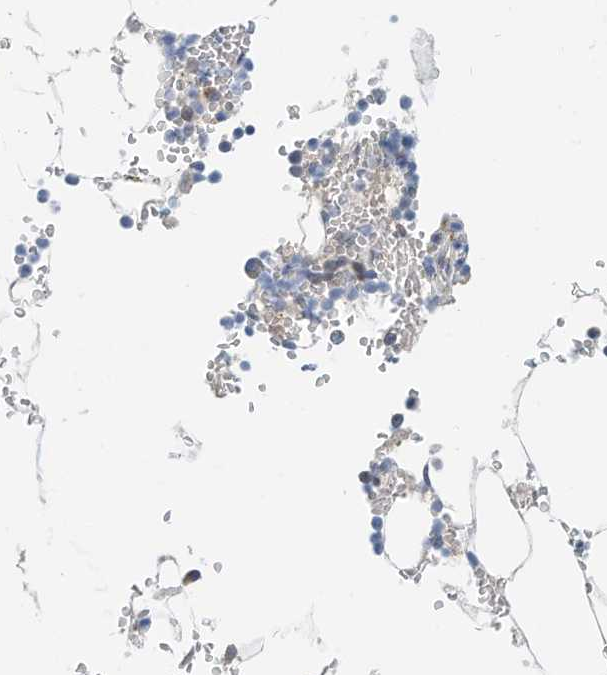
{"staining": {"intensity": "negative", "quantity": "none", "location": "none"}, "tissue": "bone marrow", "cell_type": "Hematopoietic cells", "image_type": "normal", "snomed": [{"axis": "morphology", "description": "Normal tissue, NOS"}, {"axis": "topography", "description": "Bone marrow"}], "caption": "High power microscopy image of an IHC photomicrograph of normal bone marrow, revealing no significant positivity in hematopoietic cells.", "gene": "ARHGAP28", "patient": {"sex": "male", "age": 70}}